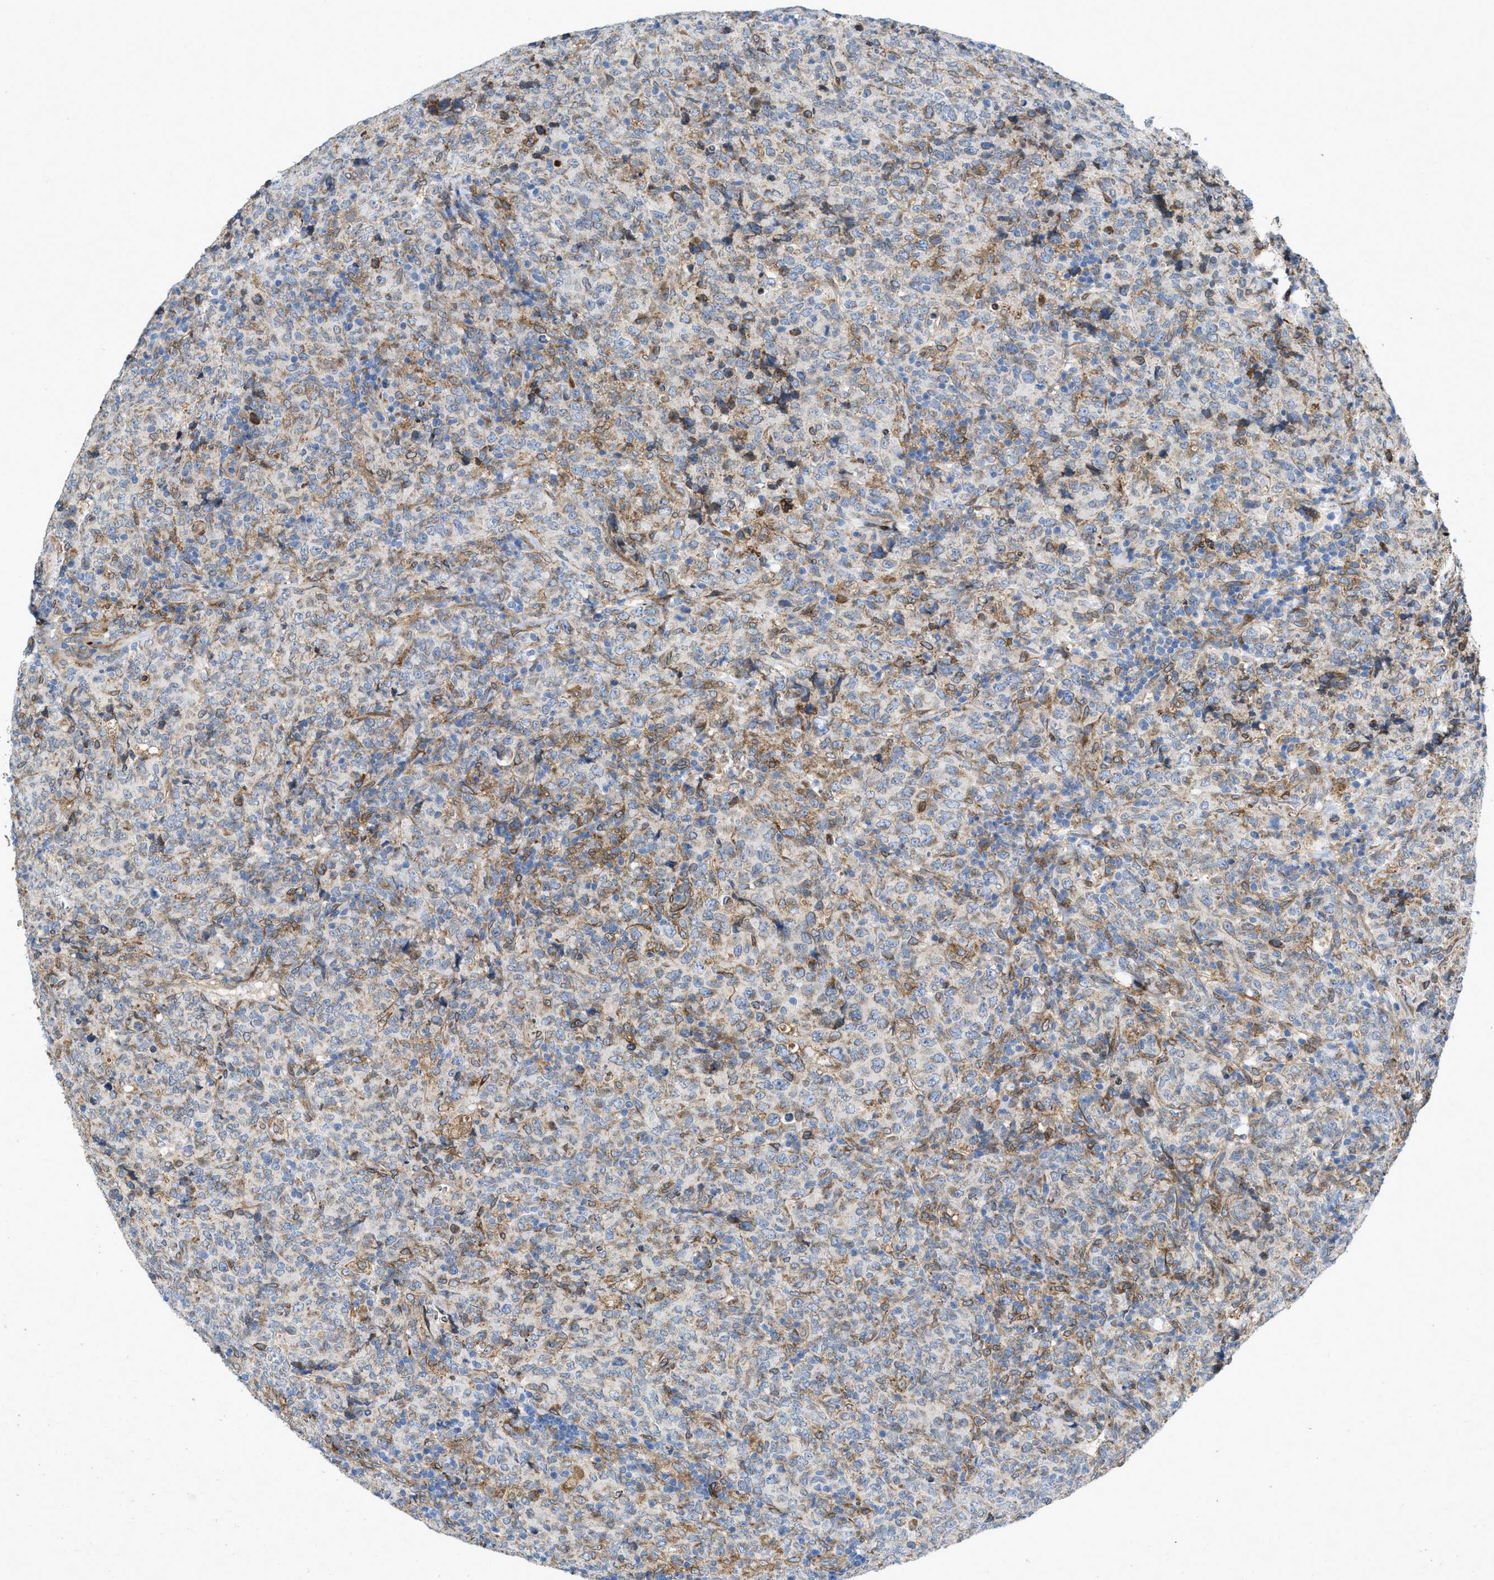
{"staining": {"intensity": "moderate", "quantity": "<25%", "location": "cytoplasmic/membranous"}, "tissue": "lymphoma", "cell_type": "Tumor cells", "image_type": "cancer", "snomed": [{"axis": "morphology", "description": "Malignant lymphoma, non-Hodgkin's type, High grade"}, {"axis": "topography", "description": "Tonsil"}], "caption": "DAB immunohistochemical staining of lymphoma reveals moderate cytoplasmic/membranous protein positivity in about <25% of tumor cells. (brown staining indicates protein expression, while blue staining denotes nuclei).", "gene": "ERLIN2", "patient": {"sex": "female", "age": 36}}